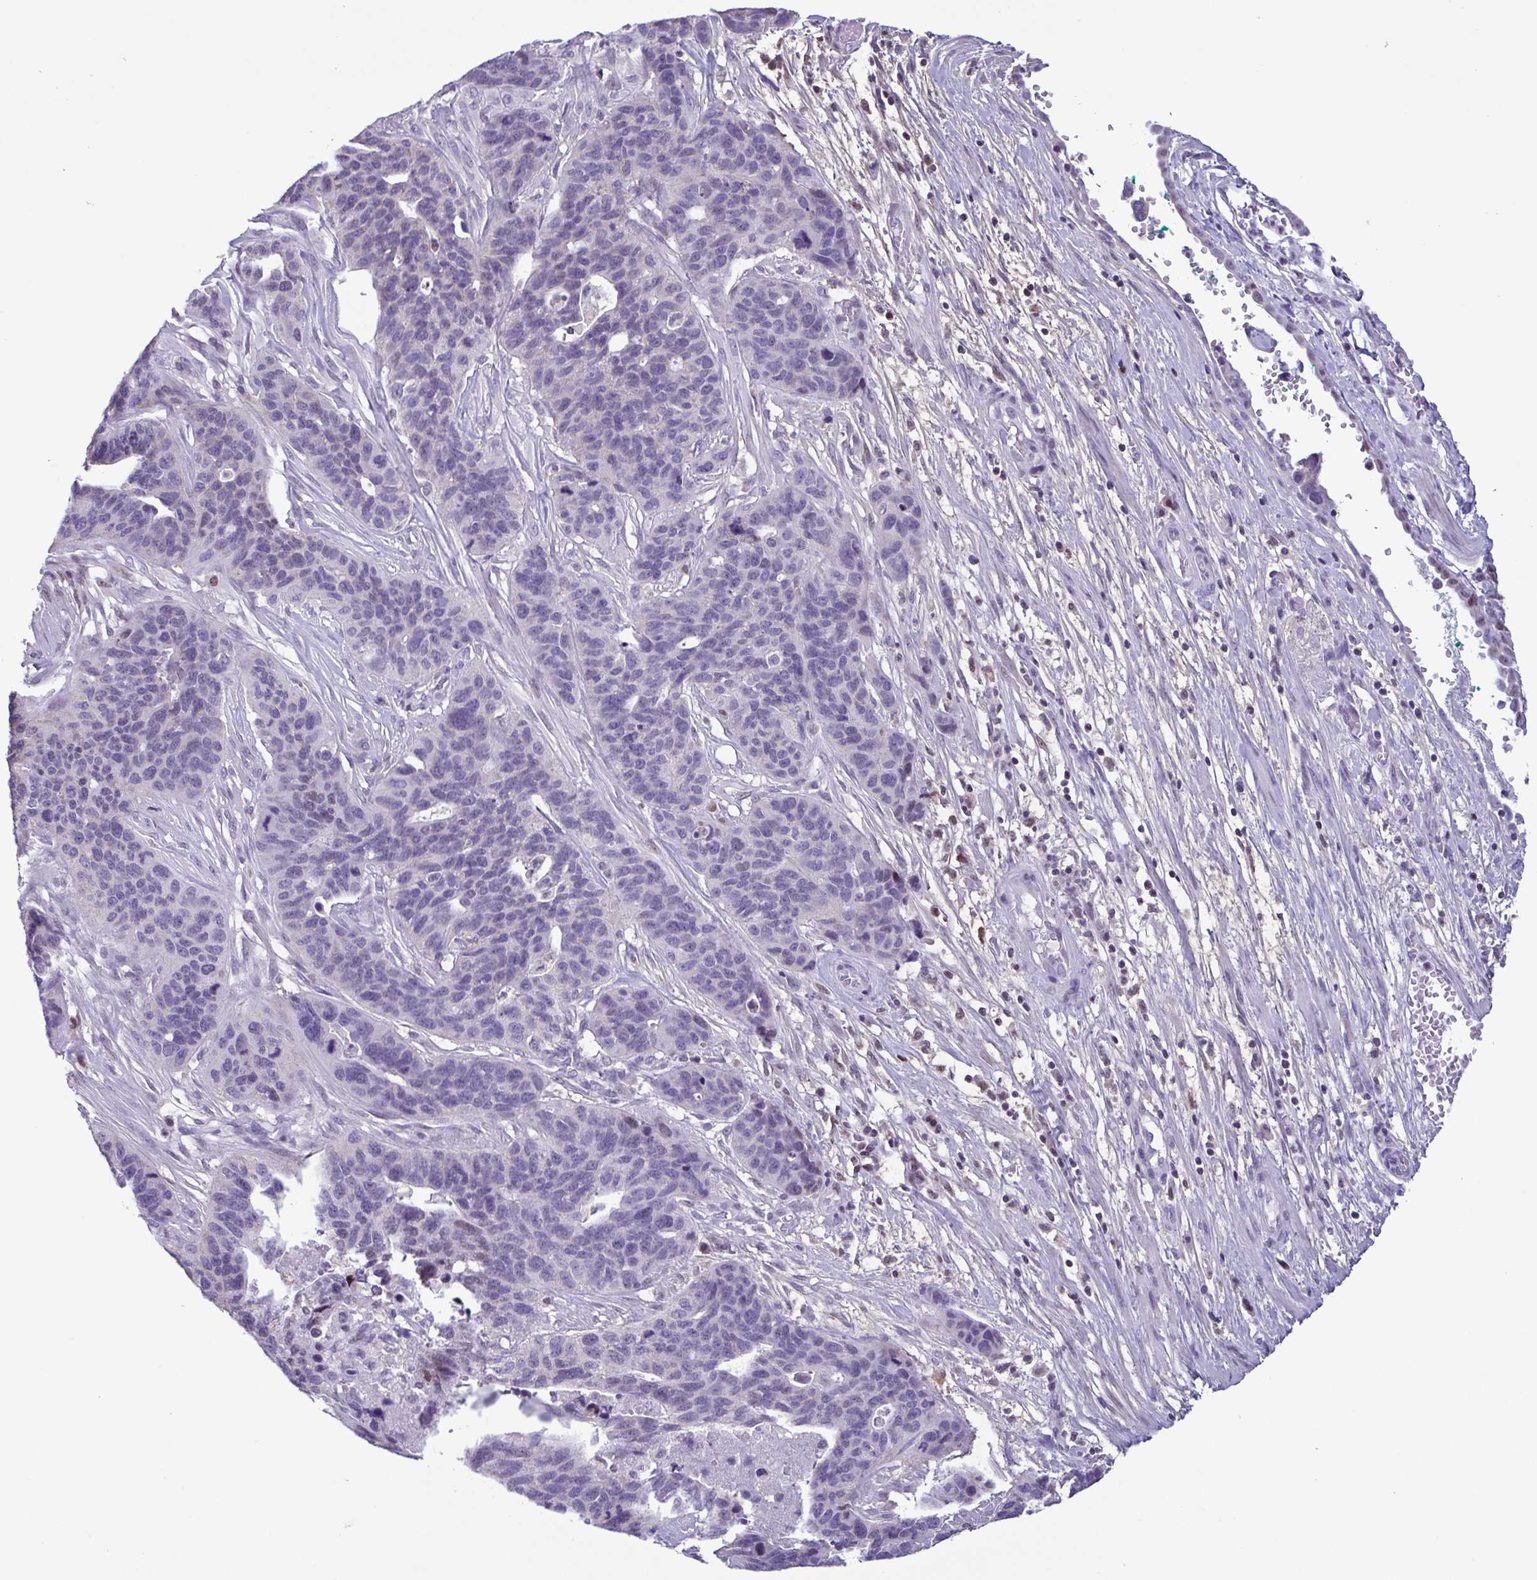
{"staining": {"intensity": "negative", "quantity": "none", "location": "none"}, "tissue": "ovarian cancer", "cell_type": "Tumor cells", "image_type": "cancer", "snomed": [{"axis": "morphology", "description": "Cystadenocarcinoma, serous, NOS"}, {"axis": "topography", "description": "Ovary"}], "caption": "Tumor cells show no significant protein positivity in serous cystadenocarcinoma (ovarian).", "gene": "IRF1", "patient": {"sex": "female", "age": 64}}